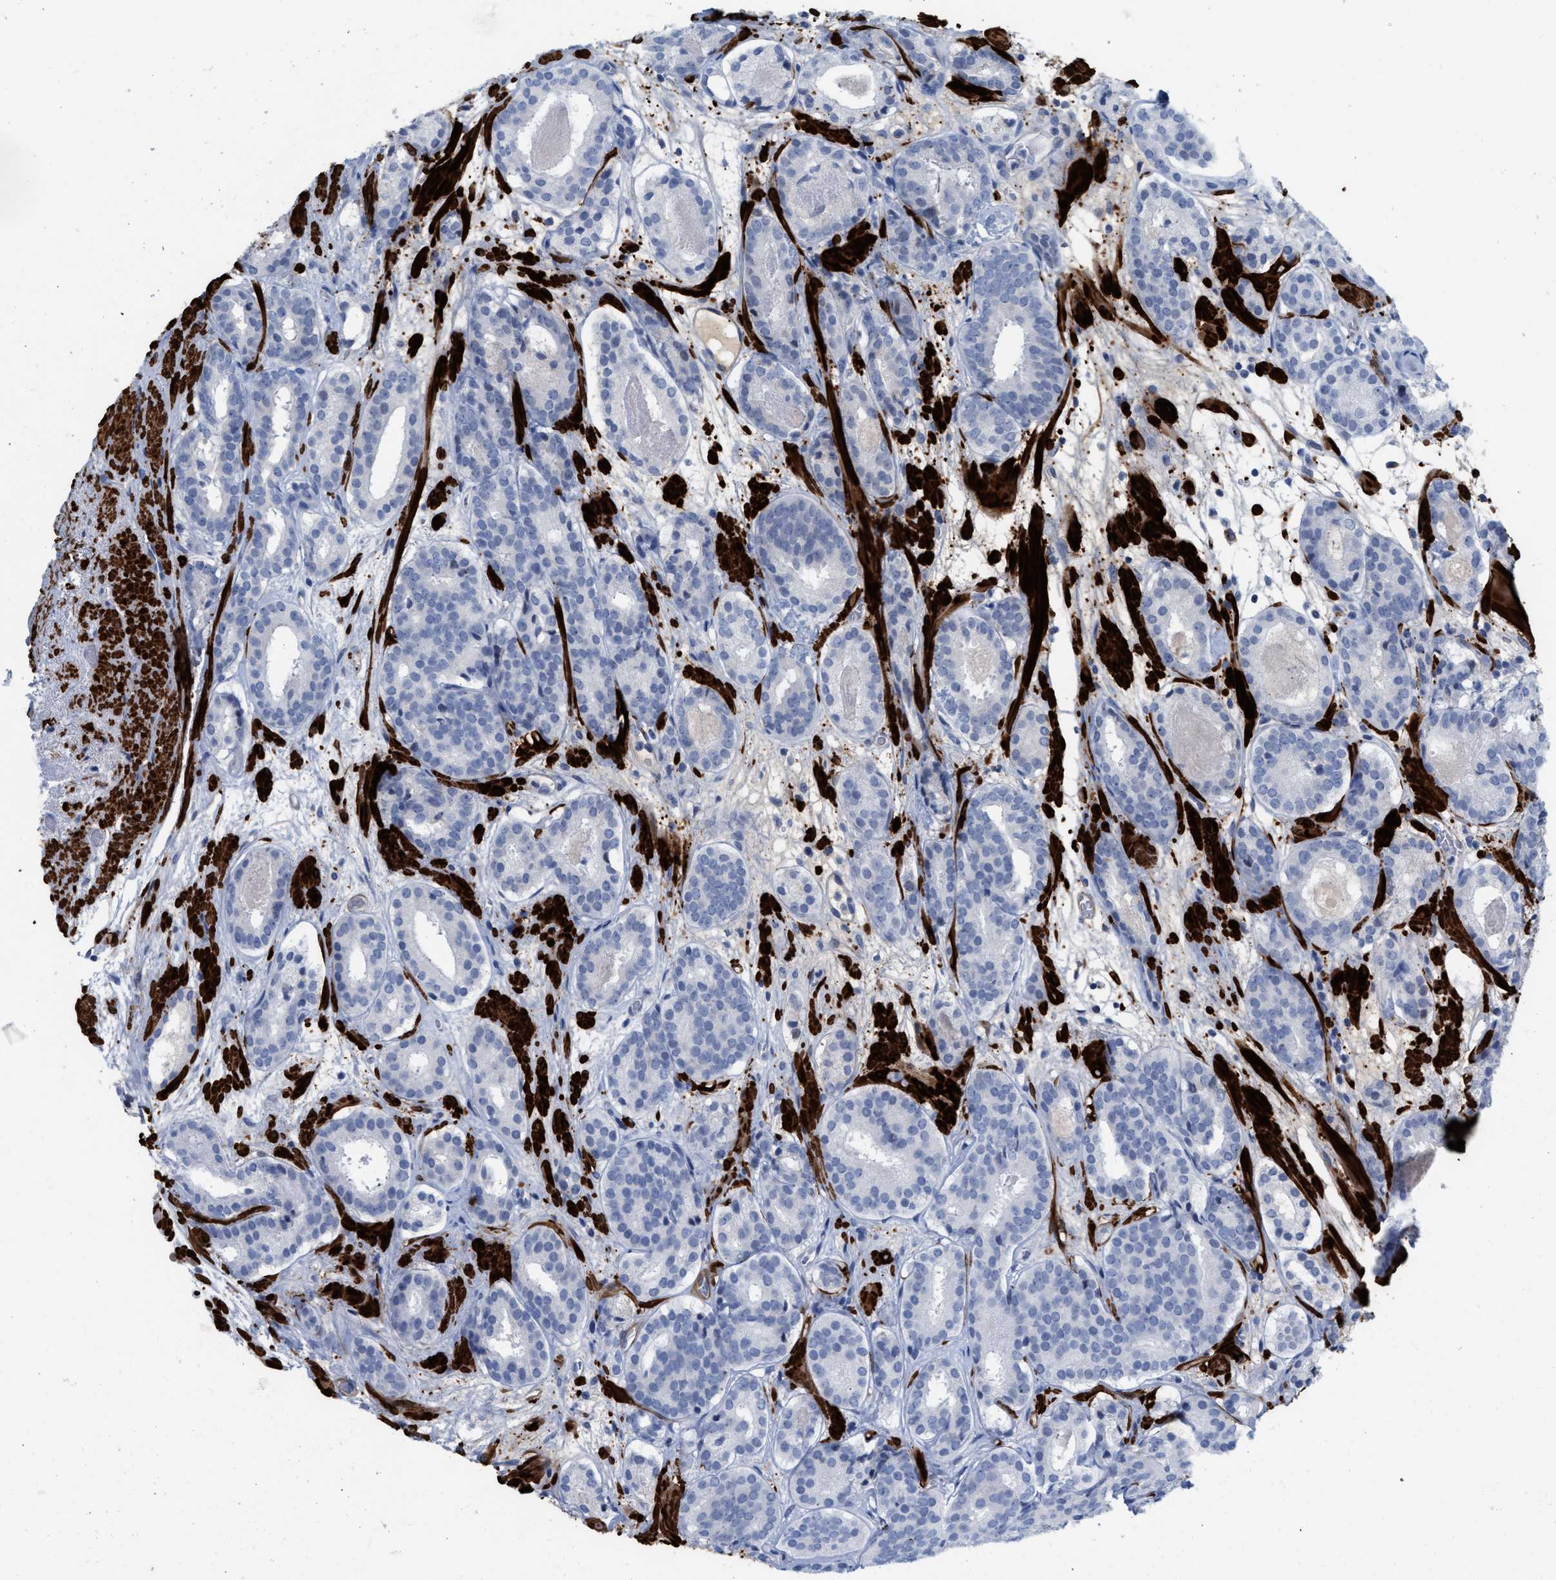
{"staining": {"intensity": "negative", "quantity": "none", "location": "none"}, "tissue": "prostate cancer", "cell_type": "Tumor cells", "image_type": "cancer", "snomed": [{"axis": "morphology", "description": "Adenocarcinoma, Low grade"}, {"axis": "topography", "description": "Prostate"}], "caption": "The IHC histopathology image has no significant expression in tumor cells of prostate cancer (low-grade adenocarcinoma) tissue.", "gene": "TAGLN", "patient": {"sex": "male", "age": 69}}